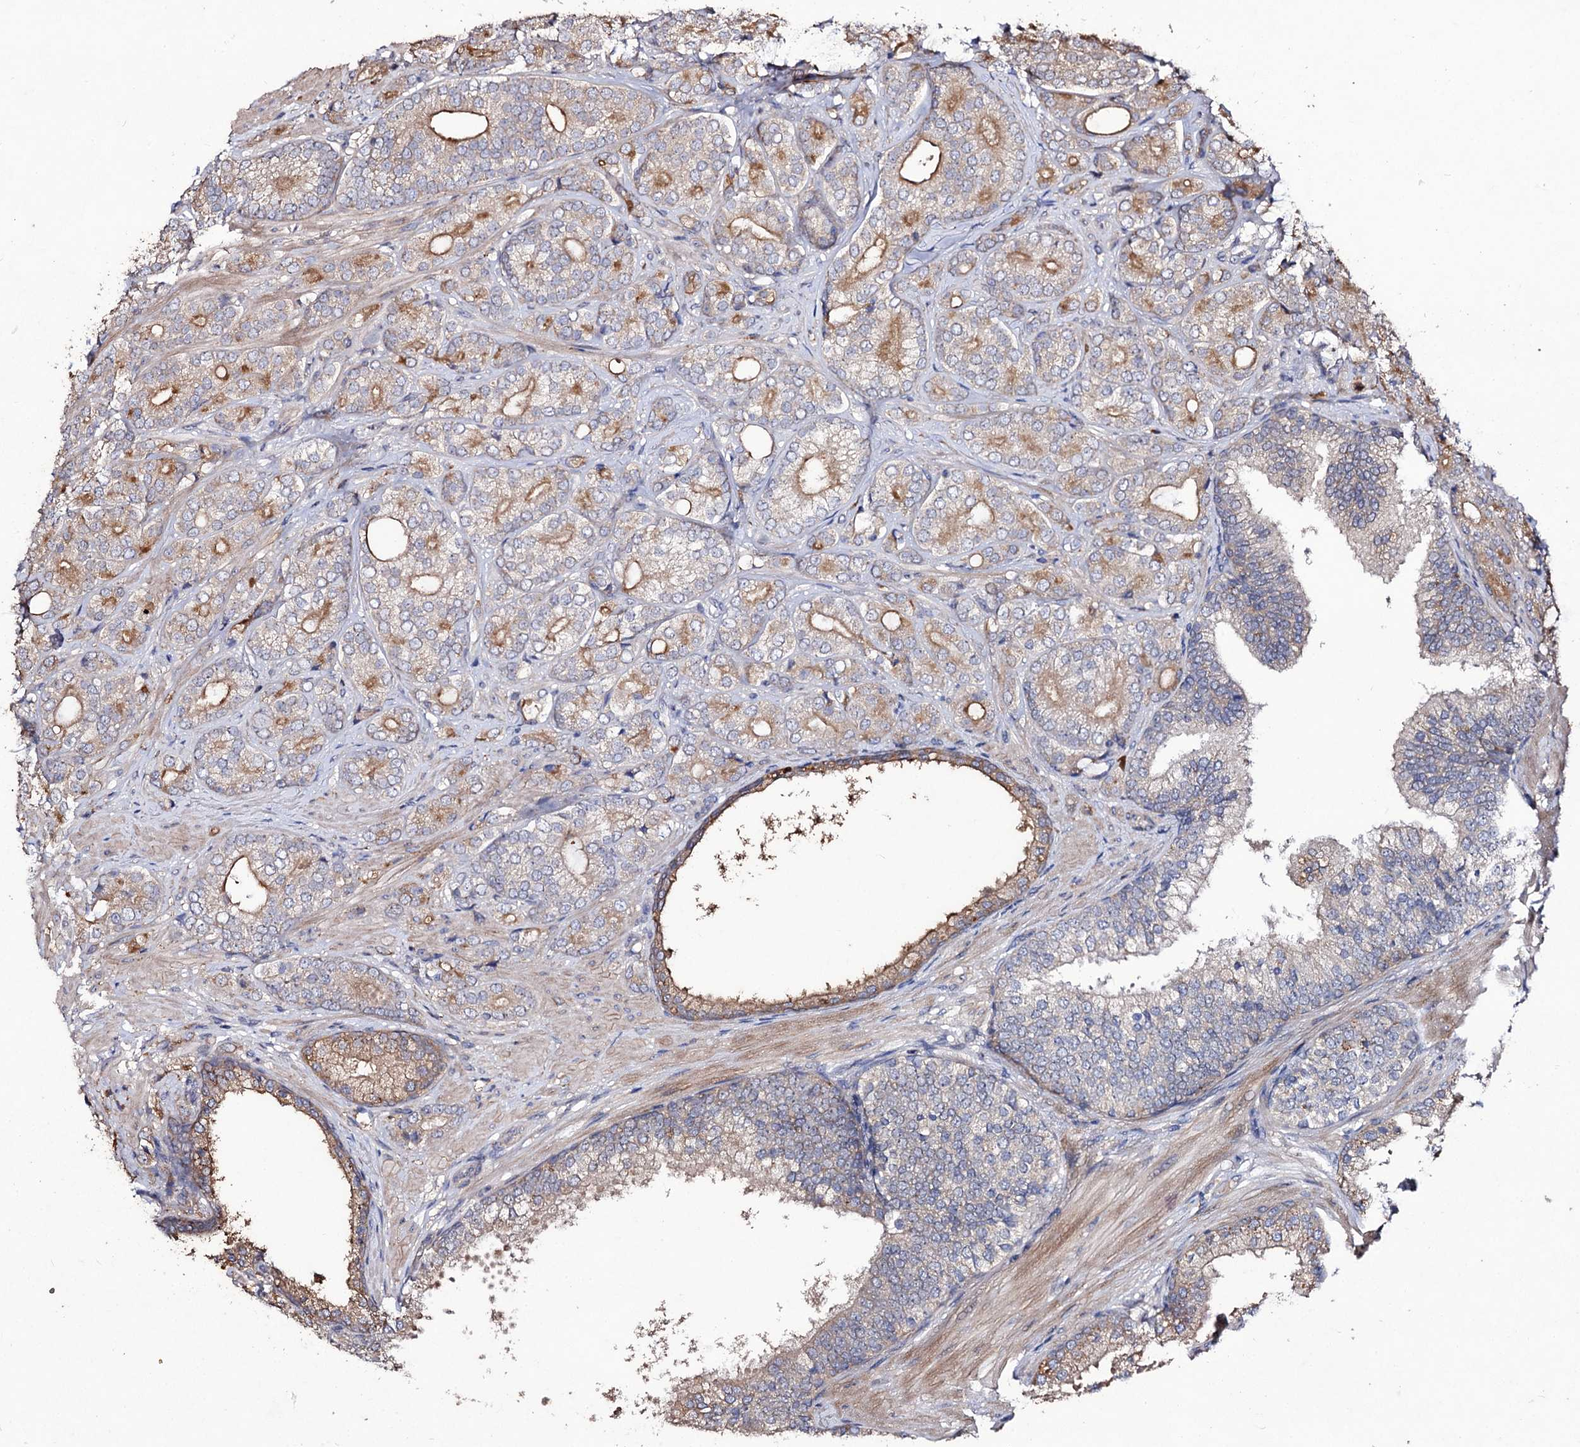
{"staining": {"intensity": "moderate", "quantity": "25%-75%", "location": "cytoplasmic/membranous"}, "tissue": "prostate cancer", "cell_type": "Tumor cells", "image_type": "cancer", "snomed": [{"axis": "morphology", "description": "Adenocarcinoma, High grade"}, {"axis": "topography", "description": "Prostate"}], "caption": "Moderate cytoplasmic/membranous positivity for a protein is present in approximately 25%-75% of tumor cells of high-grade adenocarcinoma (prostate) using IHC.", "gene": "MYO1H", "patient": {"sex": "male", "age": 60}}